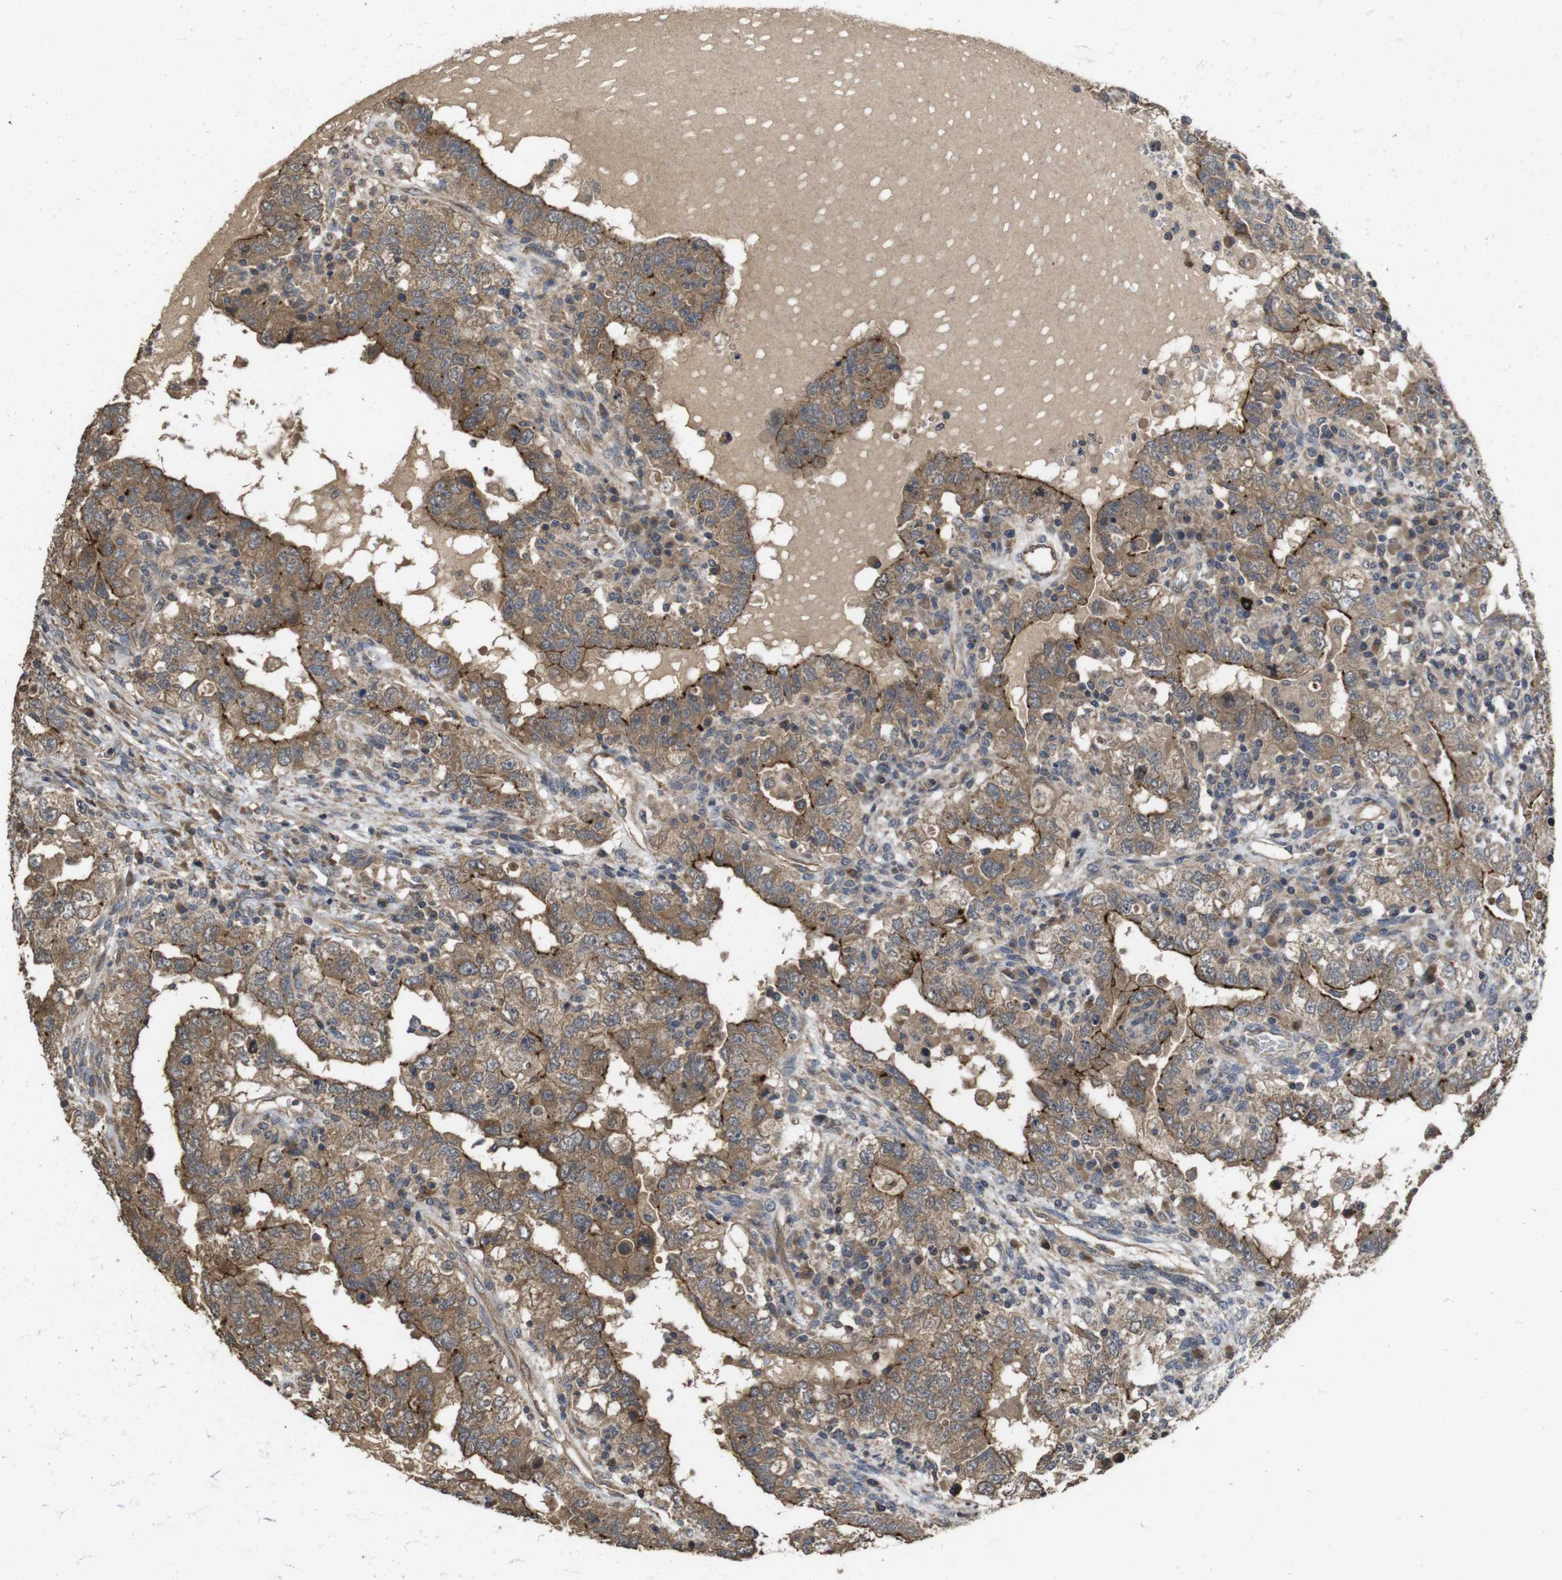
{"staining": {"intensity": "moderate", "quantity": ">75%", "location": "cytoplasmic/membranous"}, "tissue": "testis cancer", "cell_type": "Tumor cells", "image_type": "cancer", "snomed": [{"axis": "morphology", "description": "Carcinoma, Embryonal, NOS"}, {"axis": "topography", "description": "Testis"}], "caption": "Human testis embryonal carcinoma stained with a brown dye reveals moderate cytoplasmic/membranous positive expression in approximately >75% of tumor cells.", "gene": "PCDHB10", "patient": {"sex": "male", "age": 26}}